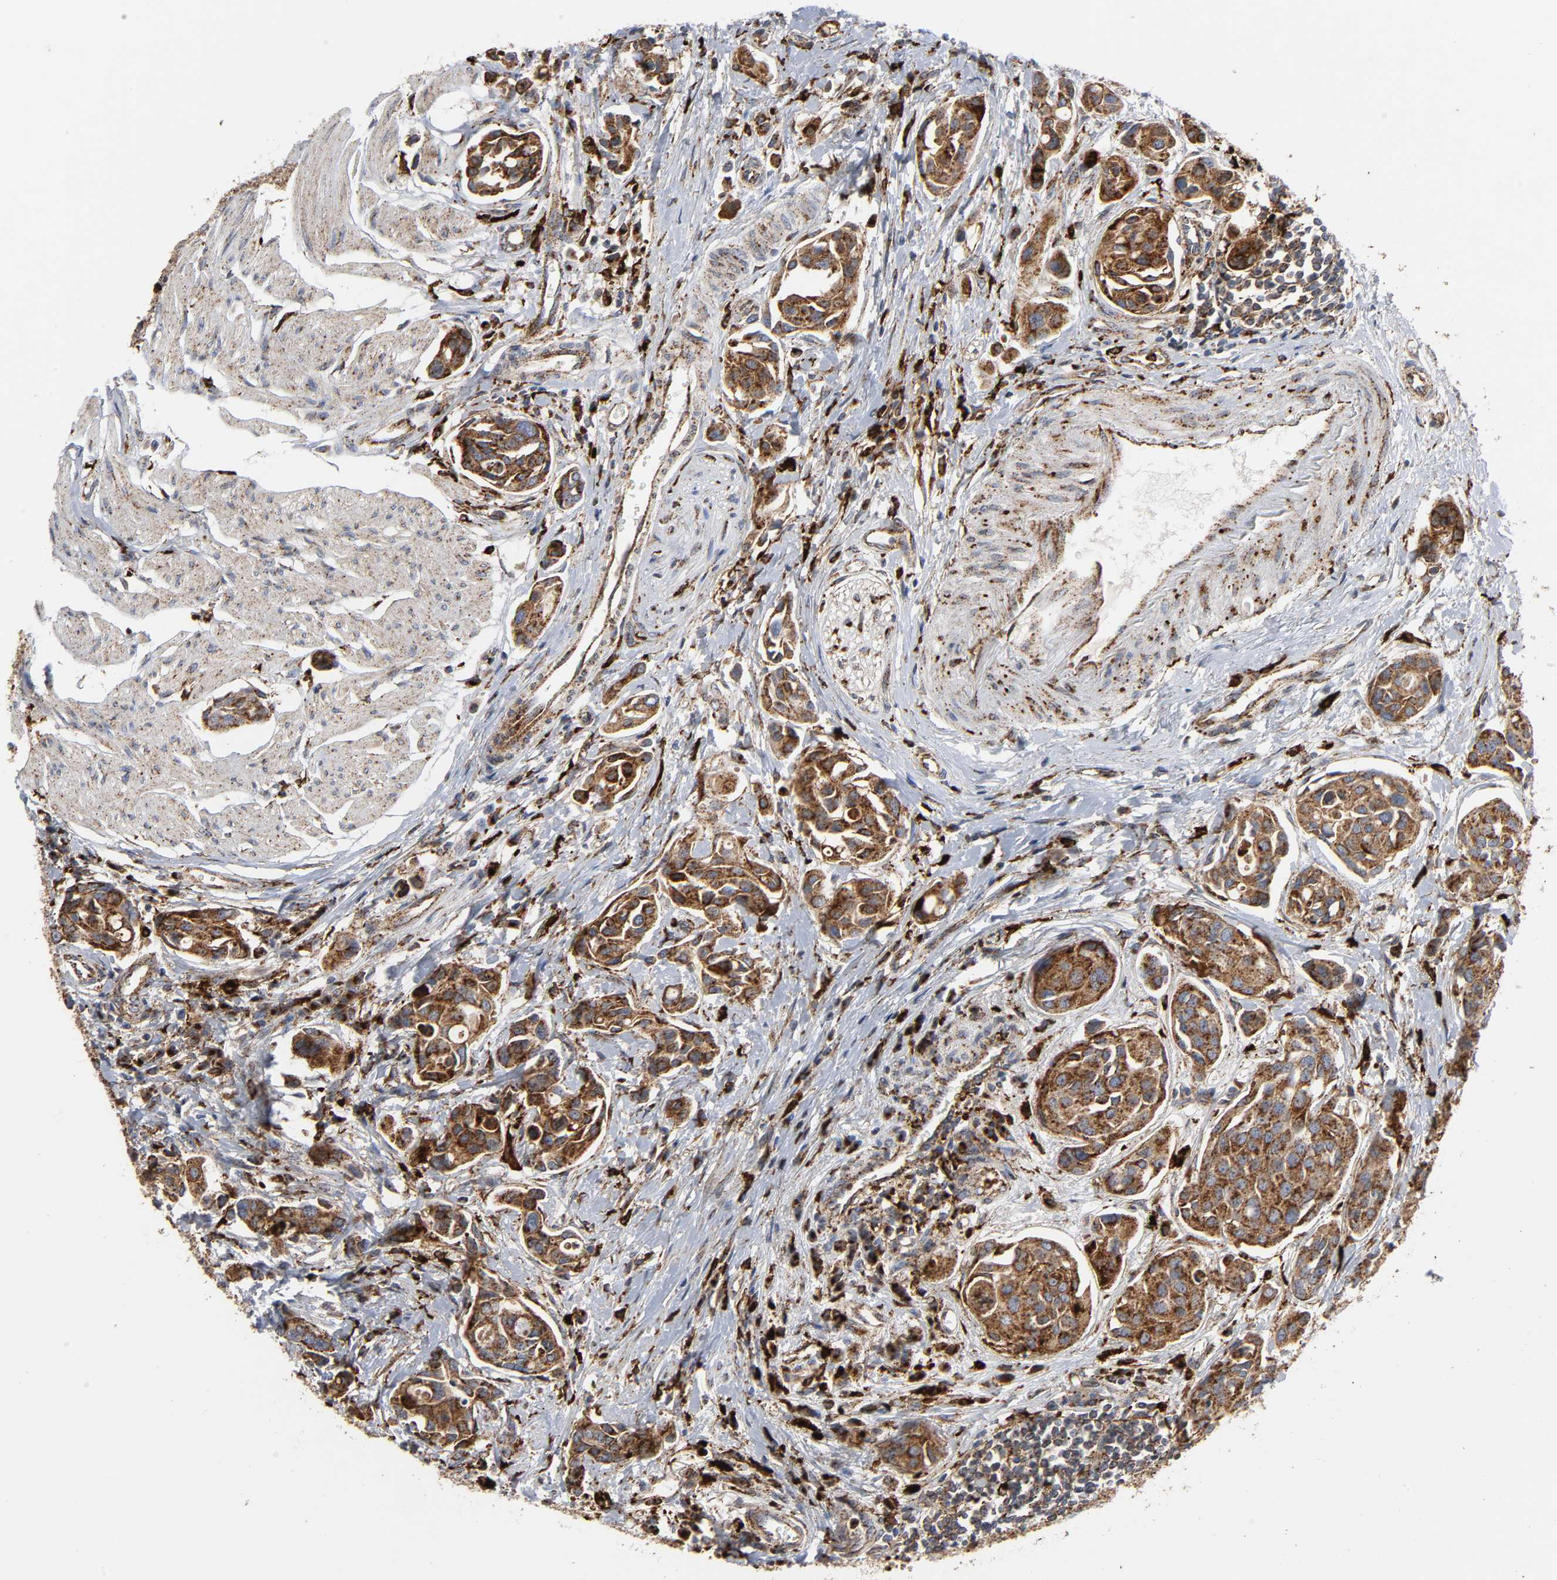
{"staining": {"intensity": "moderate", "quantity": ">75%", "location": "cytoplasmic/membranous"}, "tissue": "urothelial cancer", "cell_type": "Tumor cells", "image_type": "cancer", "snomed": [{"axis": "morphology", "description": "Urothelial carcinoma, High grade"}, {"axis": "topography", "description": "Urinary bladder"}], "caption": "This histopathology image displays immunohistochemistry staining of human urothelial carcinoma (high-grade), with medium moderate cytoplasmic/membranous expression in about >75% of tumor cells.", "gene": "PSAP", "patient": {"sex": "male", "age": 78}}